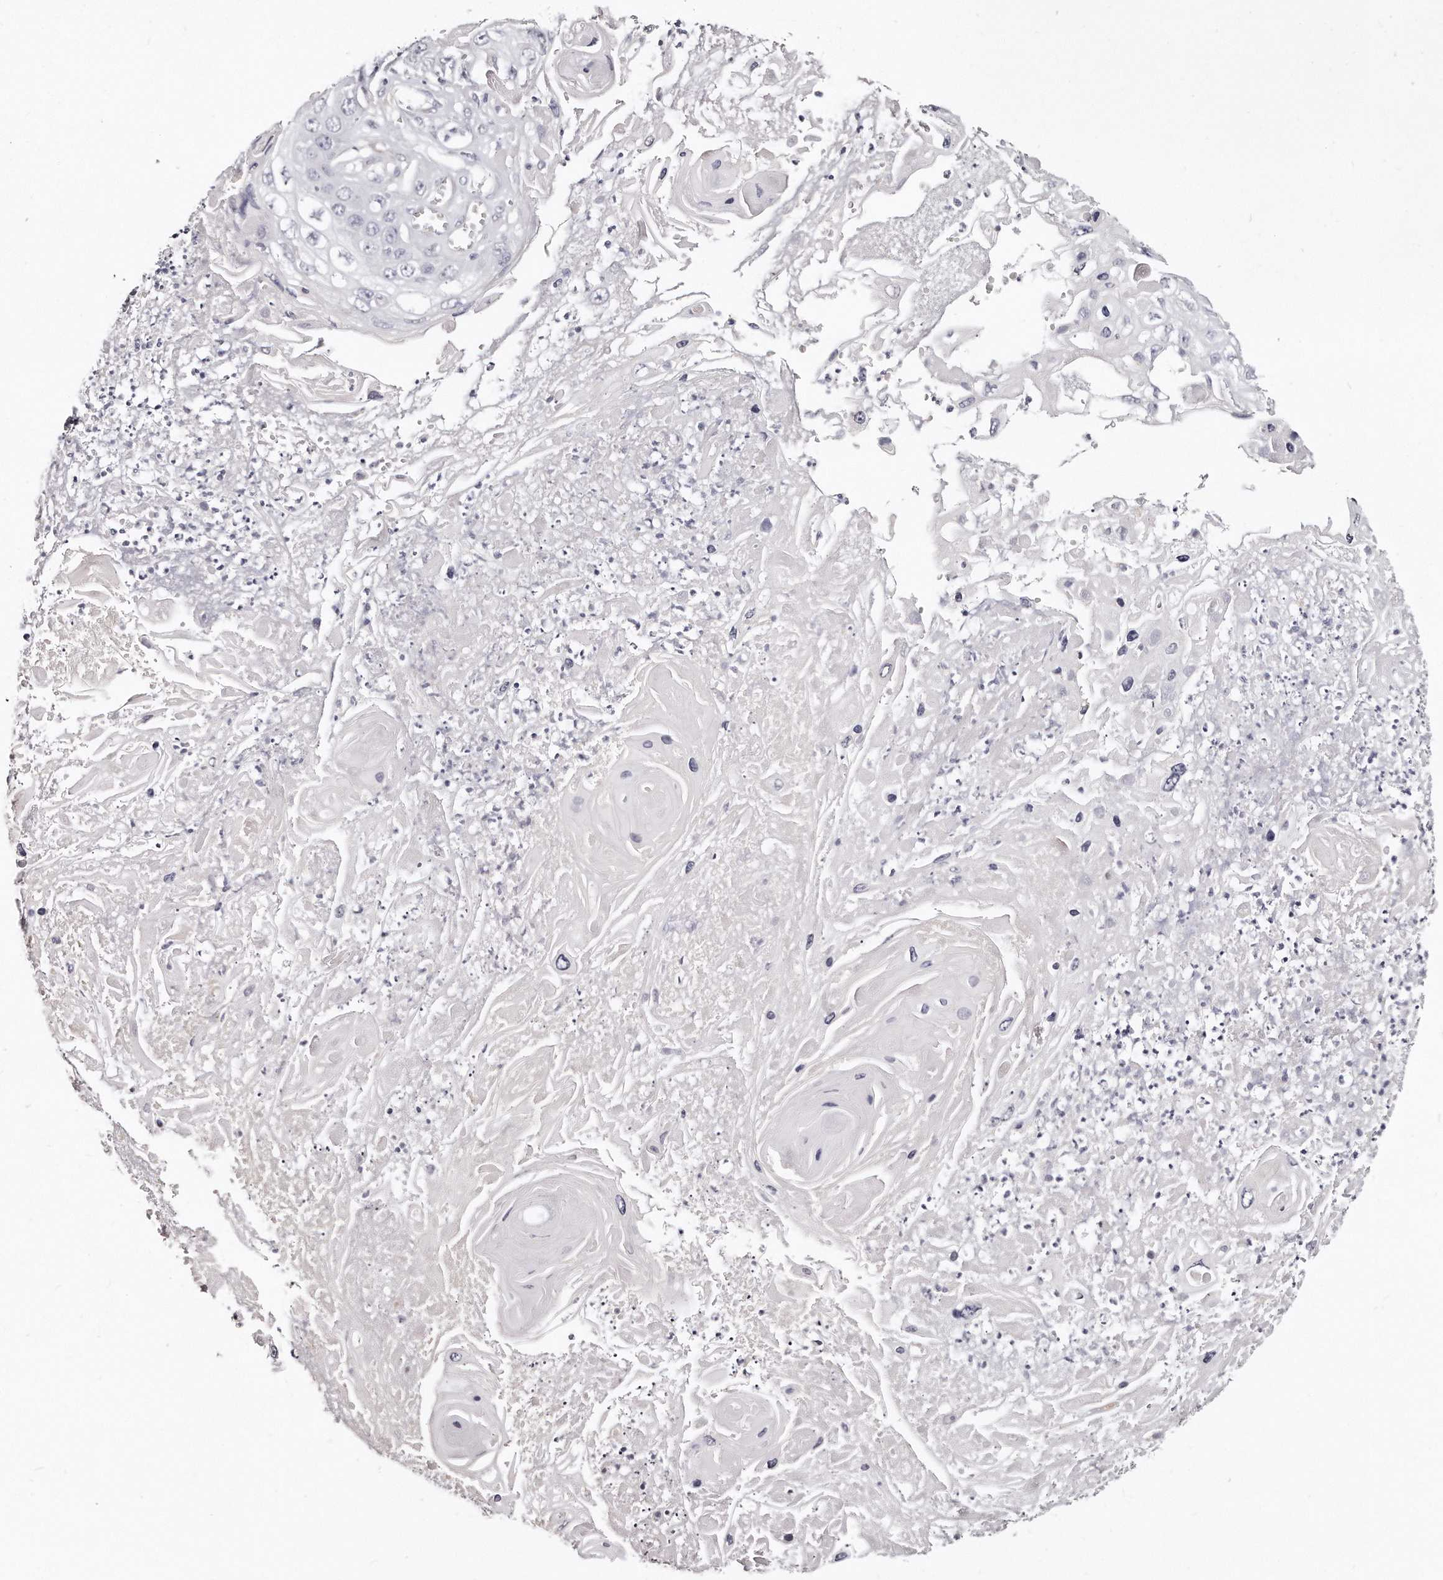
{"staining": {"intensity": "negative", "quantity": "none", "location": "none"}, "tissue": "skin cancer", "cell_type": "Tumor cells", "image_type": "cancer", "snomed": [{"axis": "morphology", "description": "Squamous cell carcinoma, NOS"}, {"axis": "topography", "description": "Skin"}], "caption": "Squamous cell carcinoma (skin) stained for a protein using immunohistochemistry reveals no staining tumor cells.", "gene": "LMOD1", "patient": {"sex": "male", "age": 55}}